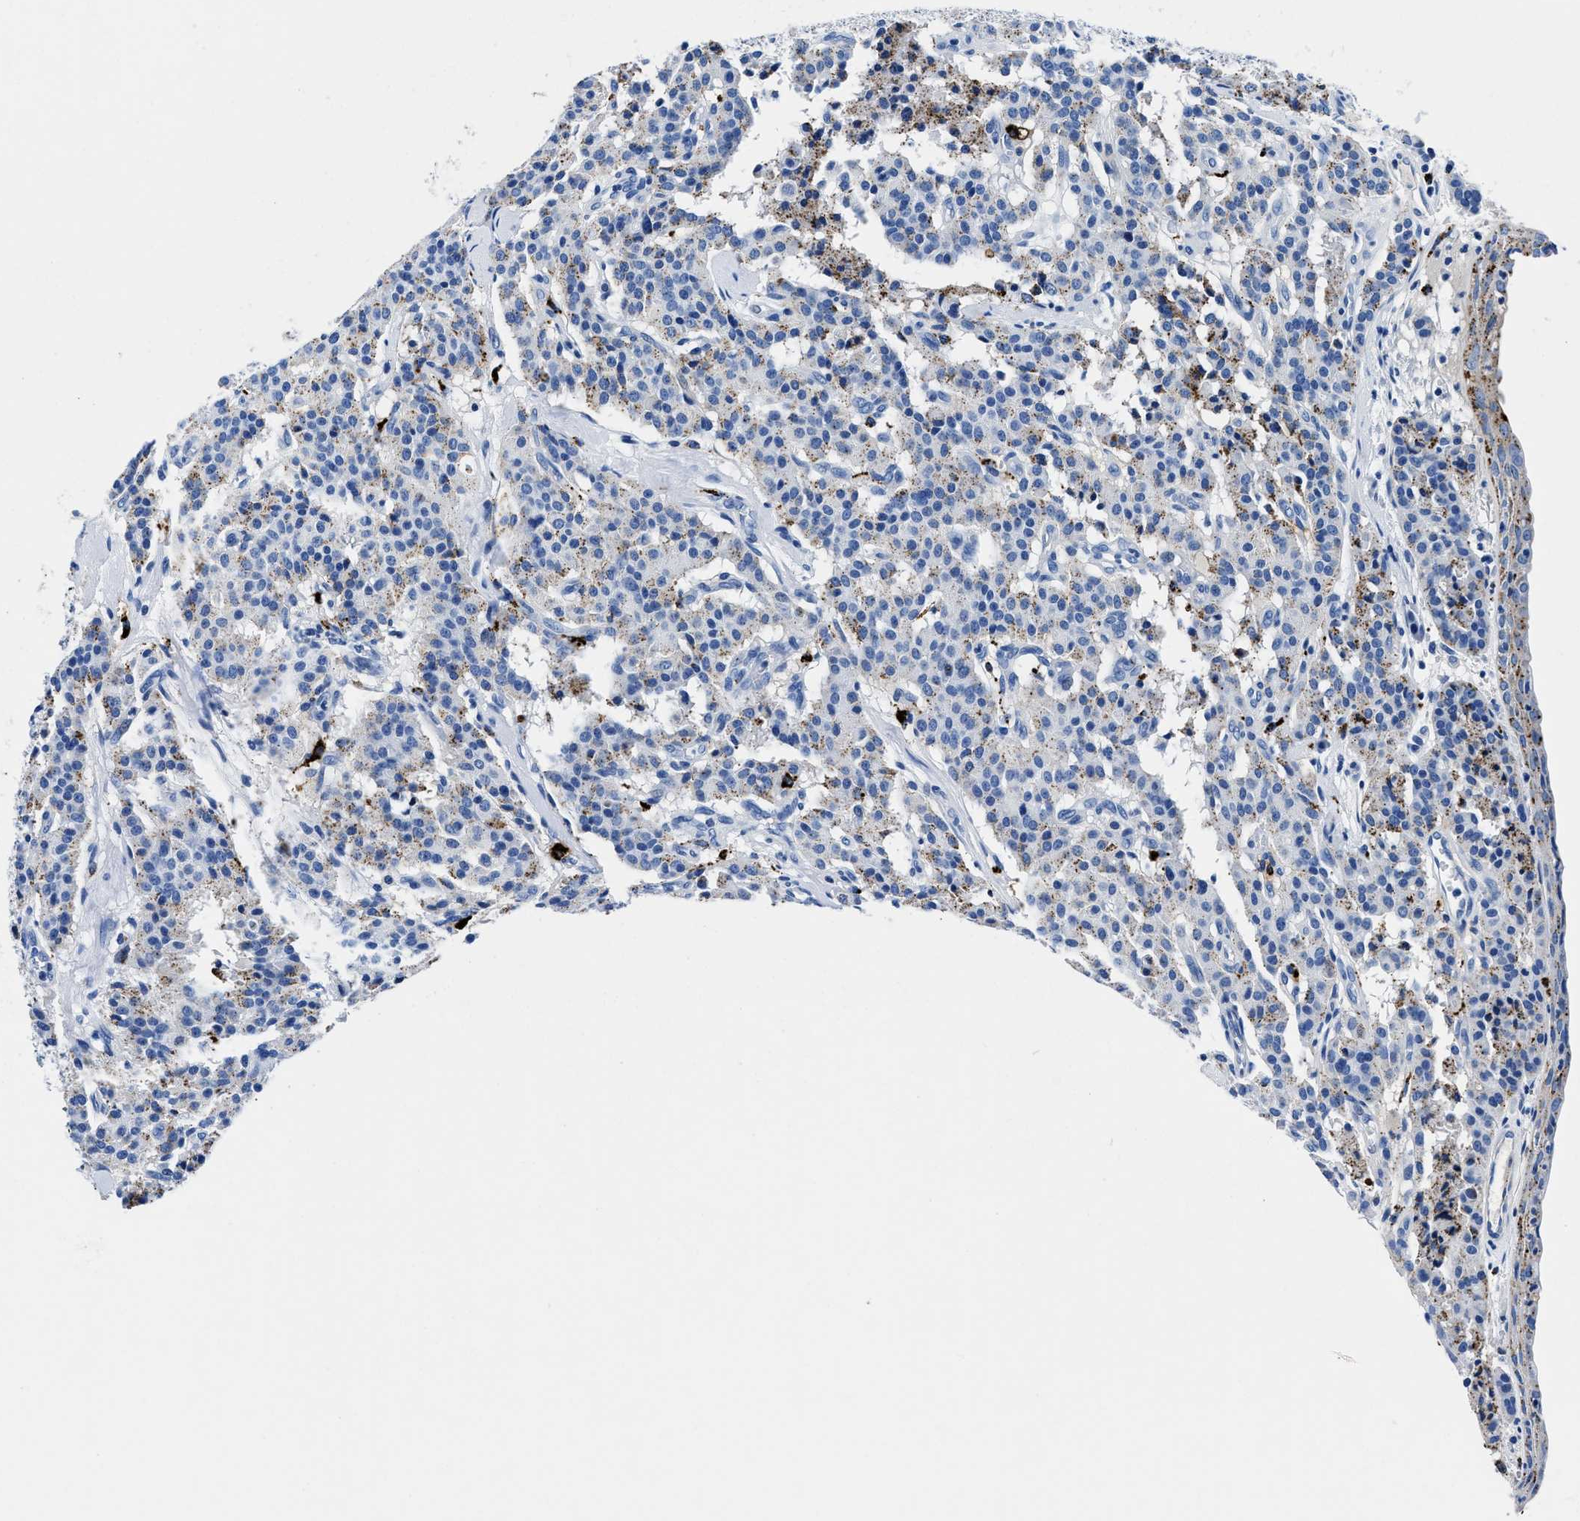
{"staining": {"intensity": "weak", "quantity": "<25%", "location": "cytoplasmic/membranous"}, "tissue": "carcinoid", "cell_type": "Tumor cells", "image_type": "cancer", "snomed": [{"axis": "morphology", "description": "Carcinoid, malignant, NOS"}, {"axis": "topography", "description": "Lung"}], "caption": "Malignant carcinoid stained for a protein using IHC exhibits no expression tumor cells.", "gene": "OR14K1", "patient": {"sex": "male", "age": 30}}